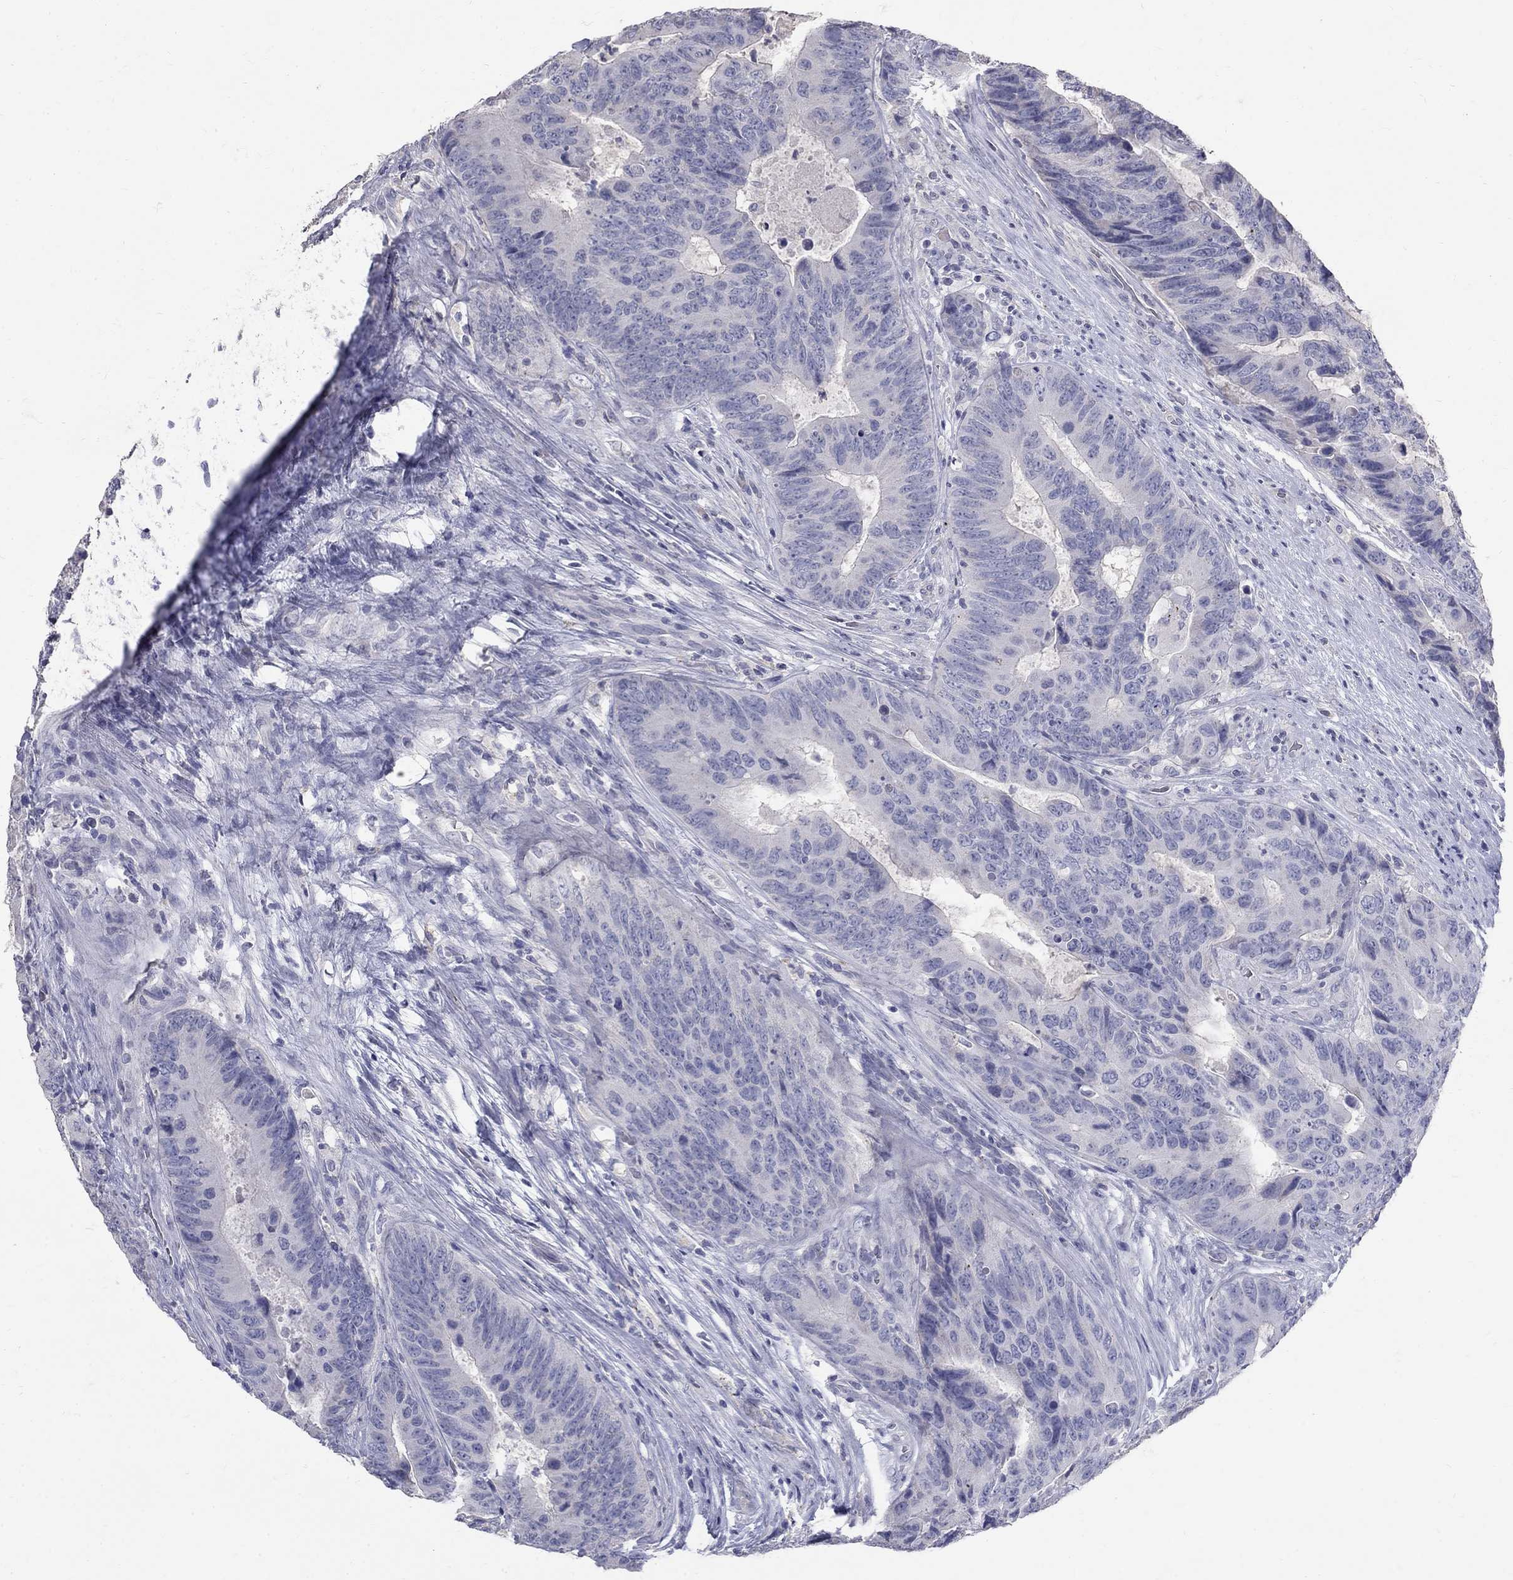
{"staining": {"intensity": "negative", "quantity": "none", "location": "none"}, "tissue": "colorectal cancer", "cell_type": "Tumor cells", "image_type": "cancer", "snomed": [{"axis": "morphology", "description": "Adenocarcinoma, NOS"}, {"axis": "topography", "description": "Colon"}], "caption": "A histopathology image of colorectal cancer stained for a protein demonstrates no brown staining in tumor cells.", "gene": "PTH1R", "patient": {"sex": "female", "age": 56}}